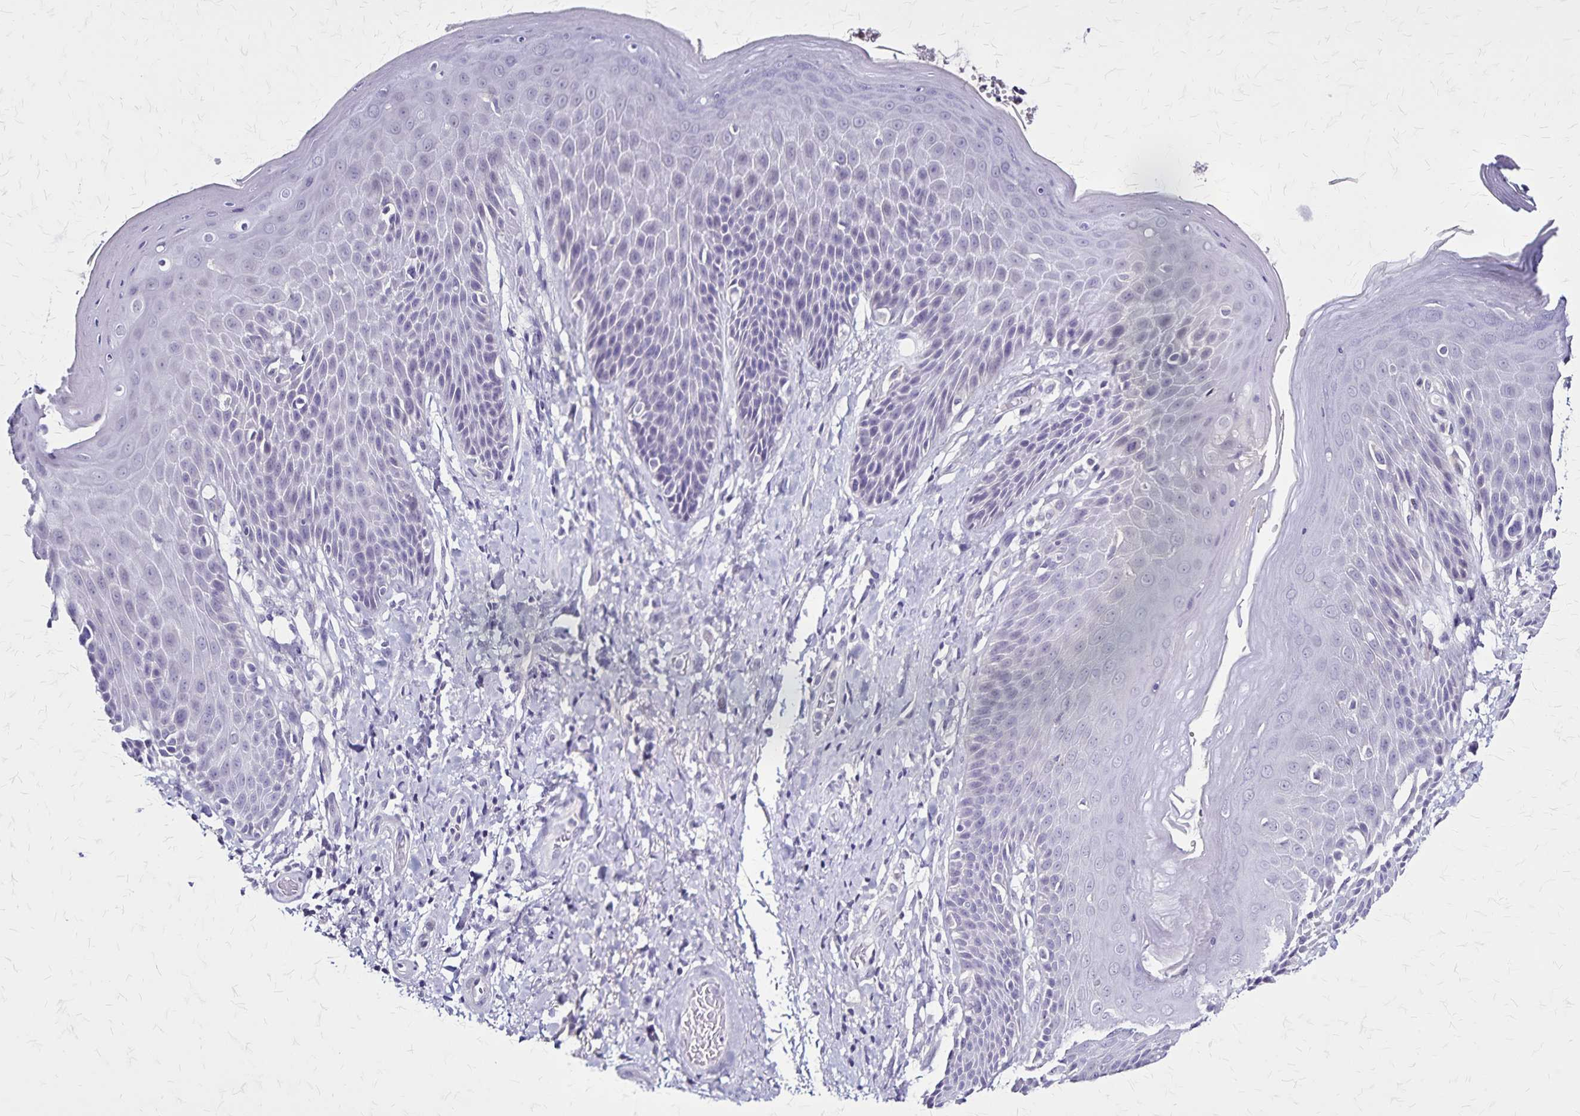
{"staining": {"intensity": "negative", "quantity": "none", "location": "none"}, "tissue": "skin", "cell_type": "Epidermal cells", "image_type": "normal", "snomed": [{"axis": "morphology", "description": "Normal tissue, NOS"}, {"axis": "topography", "description": "Anal"}, {"axis": "topography", "description": "Peripheral nerve tissue"}], "caption": "This is an IHC image of benign human skin. There is no staining in epidermal cells.", "gene": "PLXNA4", "patient": {"sex": "male", "age": 51}}